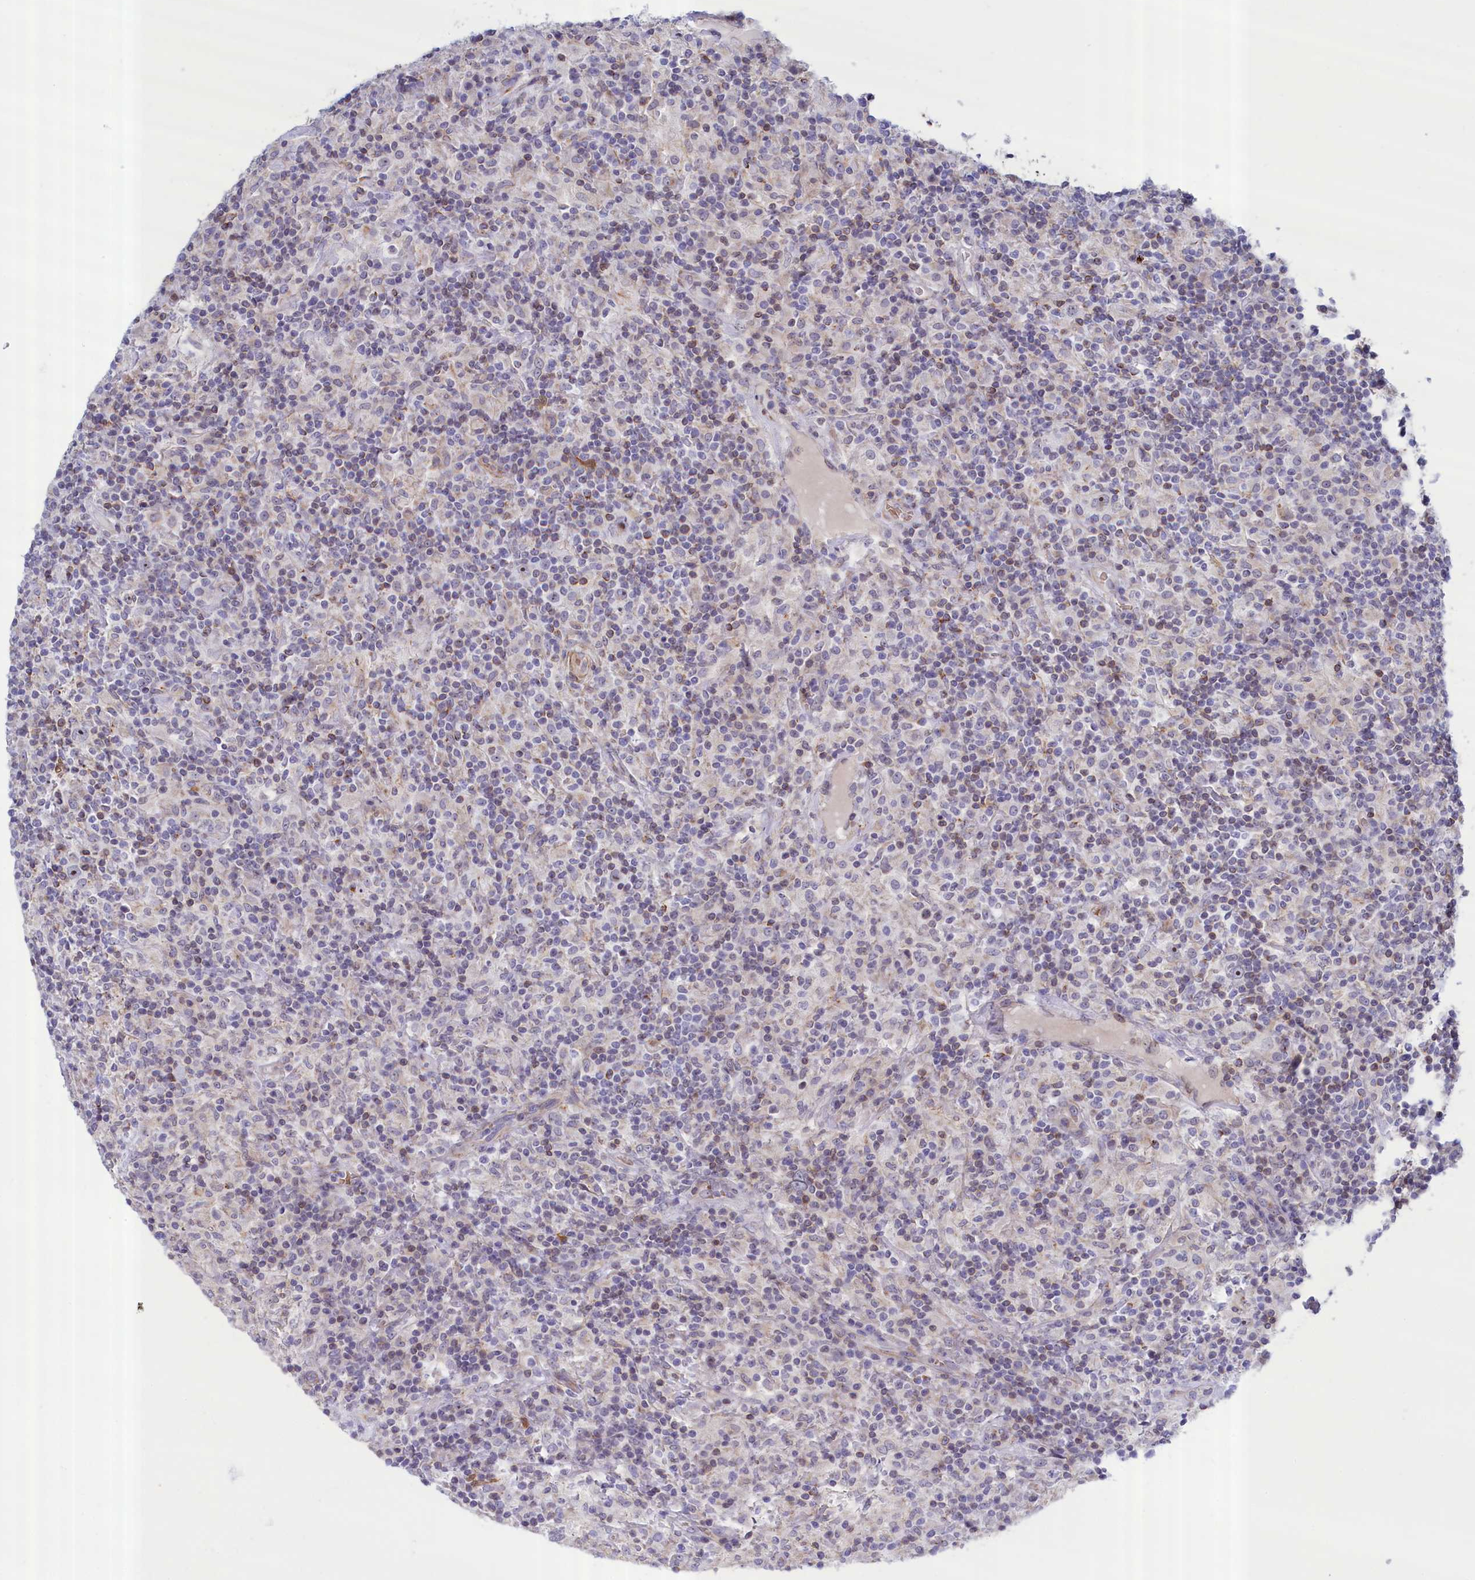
{"staining": {"intensity": "negative", "quantity": "none", "location": "none"}, "tissue": "lymphoma", "cell_type": "Tumor cells", "image_type": "cancer", "snomed": [{"axis": "morphology", "description": "Hodgkin's disease, NOS"}, {"axis": "topography", "description": "Lymph node"}], "caption": "This is a image of immunohistochemistry (IHC) staining of lymphoma, which shows no expression in tumor cells.", "gene": "ABCC12", "patient": {"sex": "male", "age": 70}}